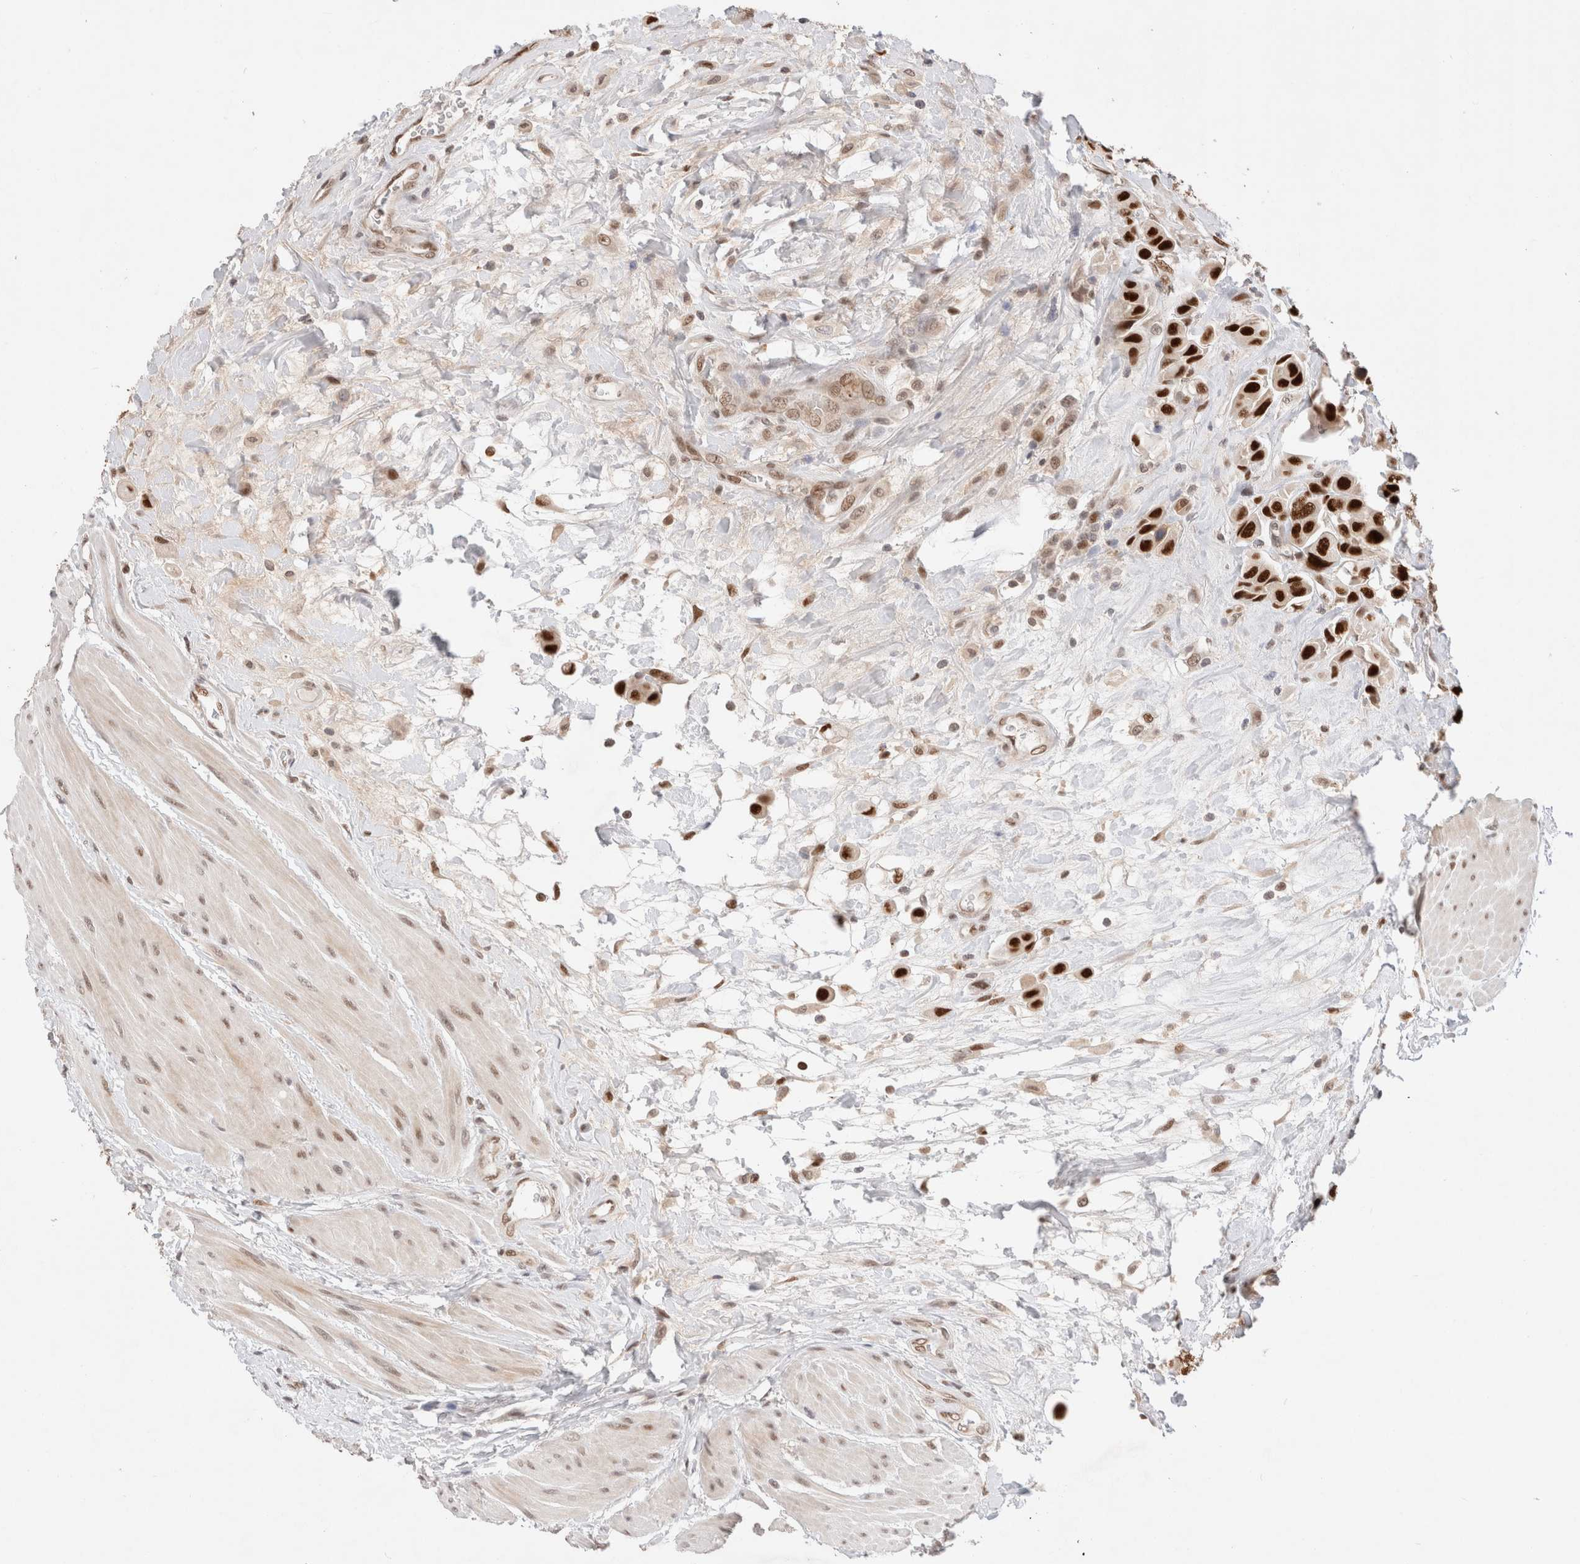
{"staining": {"intensity": "strong", "quantity": ">75%", "location": "nuclear"}, "tissue": "urothelial cancer", "cell_type": "Tumor cells", "image_type": "cancer", "snomed": [{"axis": "morphology", "description": "Urothelial carcinoma, High grade"}, {"axis": "topography", "description": "Urinary bladder"}], "caption": "This is a micrograph of immunohistochemistry staining of urothelial cancer, which shows strong expression in the nuclear of tumor cells.", "gene": "GTF2I", "patient": {"sex": "male", "age": 50}}